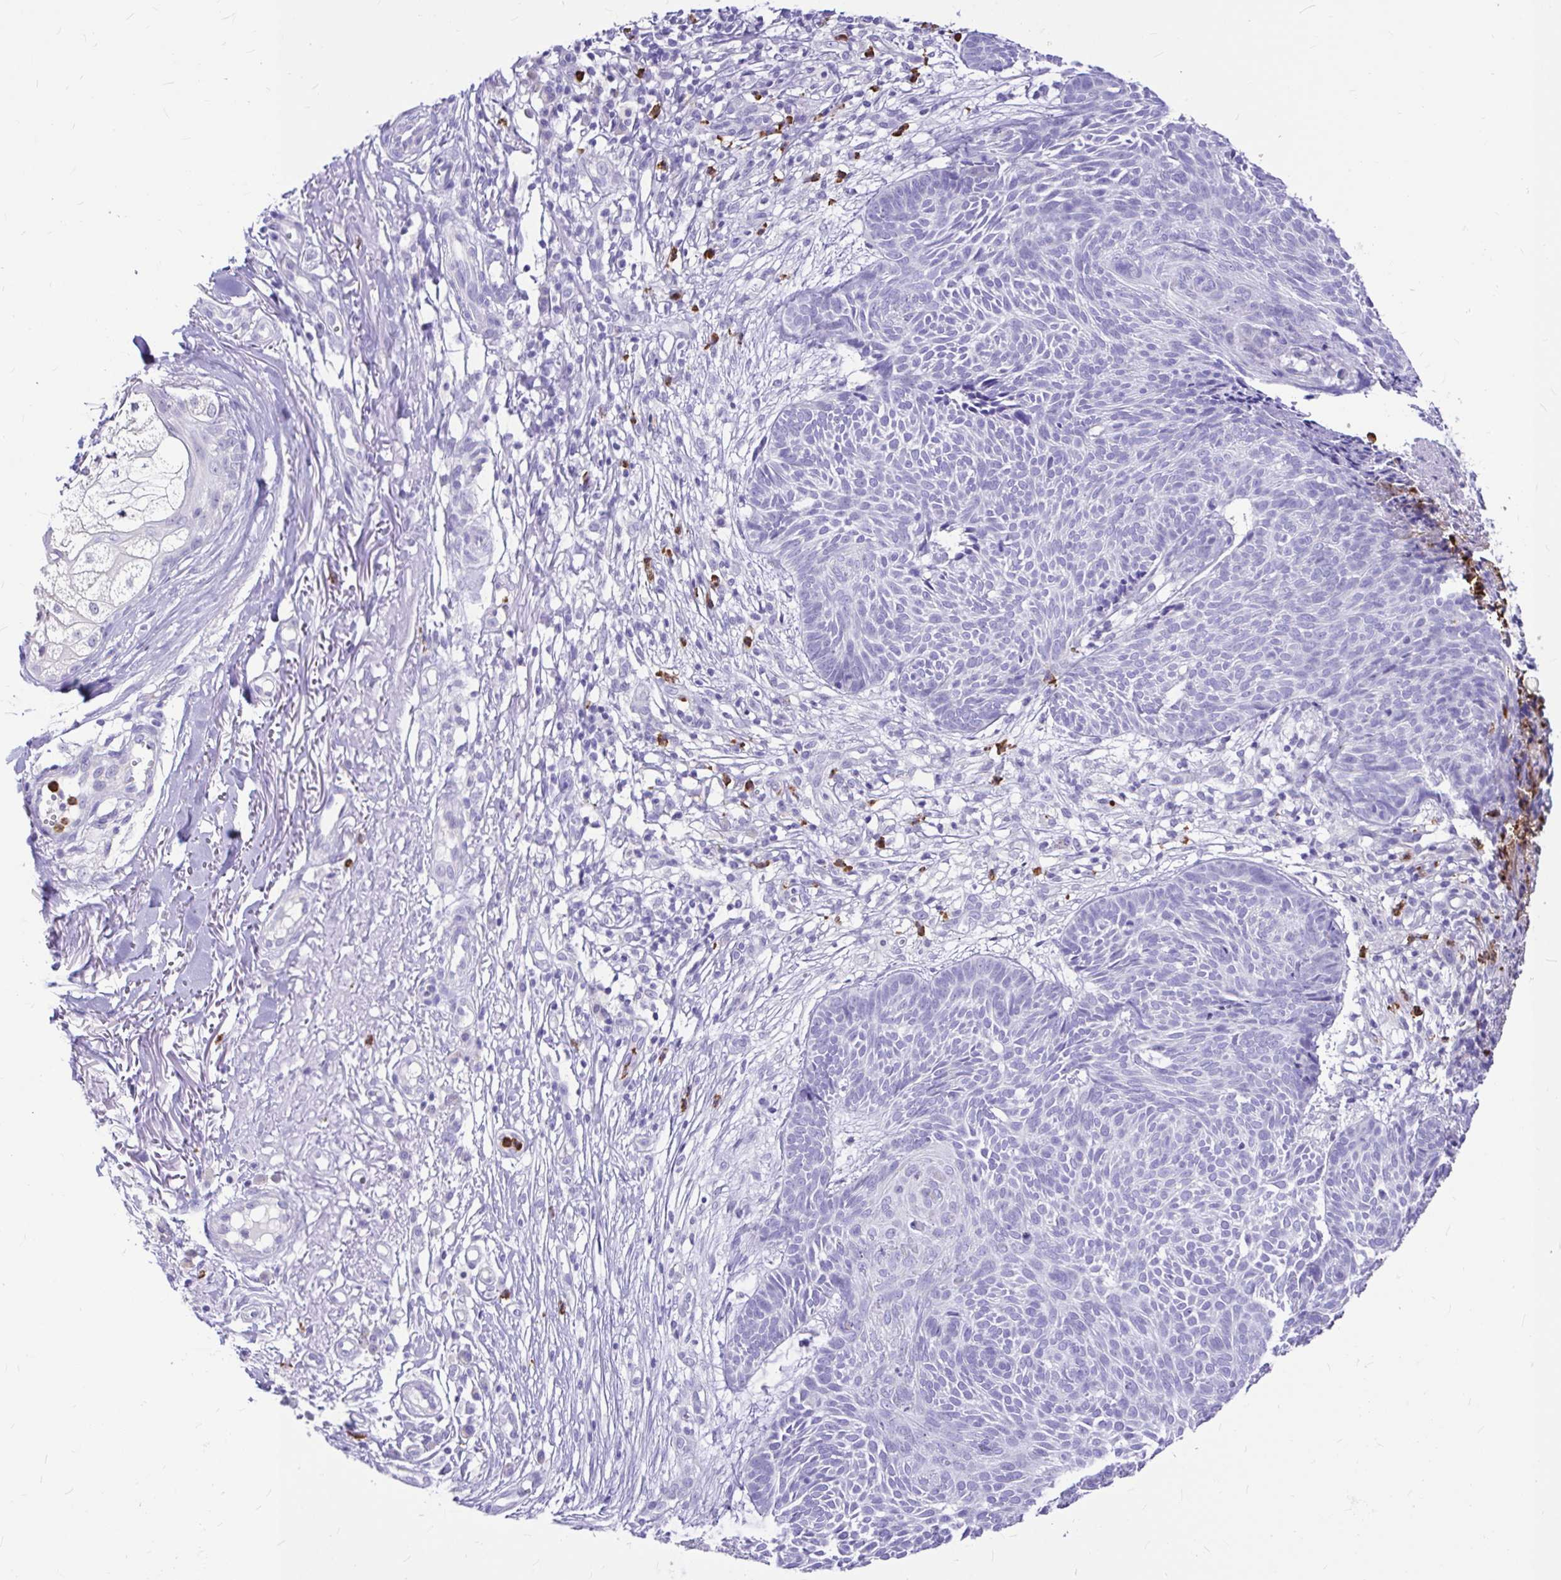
{"staining": {"intensity": "negative", "quantity": "none", "location": "none"}, "tissue": "skin cancer", "cell_type": "Tumor cells", "image_type": "cancer", "snomed": [{"axis": "morphology", "description": "Basal cell carcinoma"}, {"axis": "topography", "description": "Skin"}, {"axis": "topography", "description": "Skin of trunk"}], "caption": "Immunohistochemistry (IHC) histopathology image of neoplastic tissue: human skin basal cell carcinoma stained with DAB exhibits no significant protein expression in tumor cells.", "gene": "CLEC1B", "patient": {"sex": "male", "age": 74}}